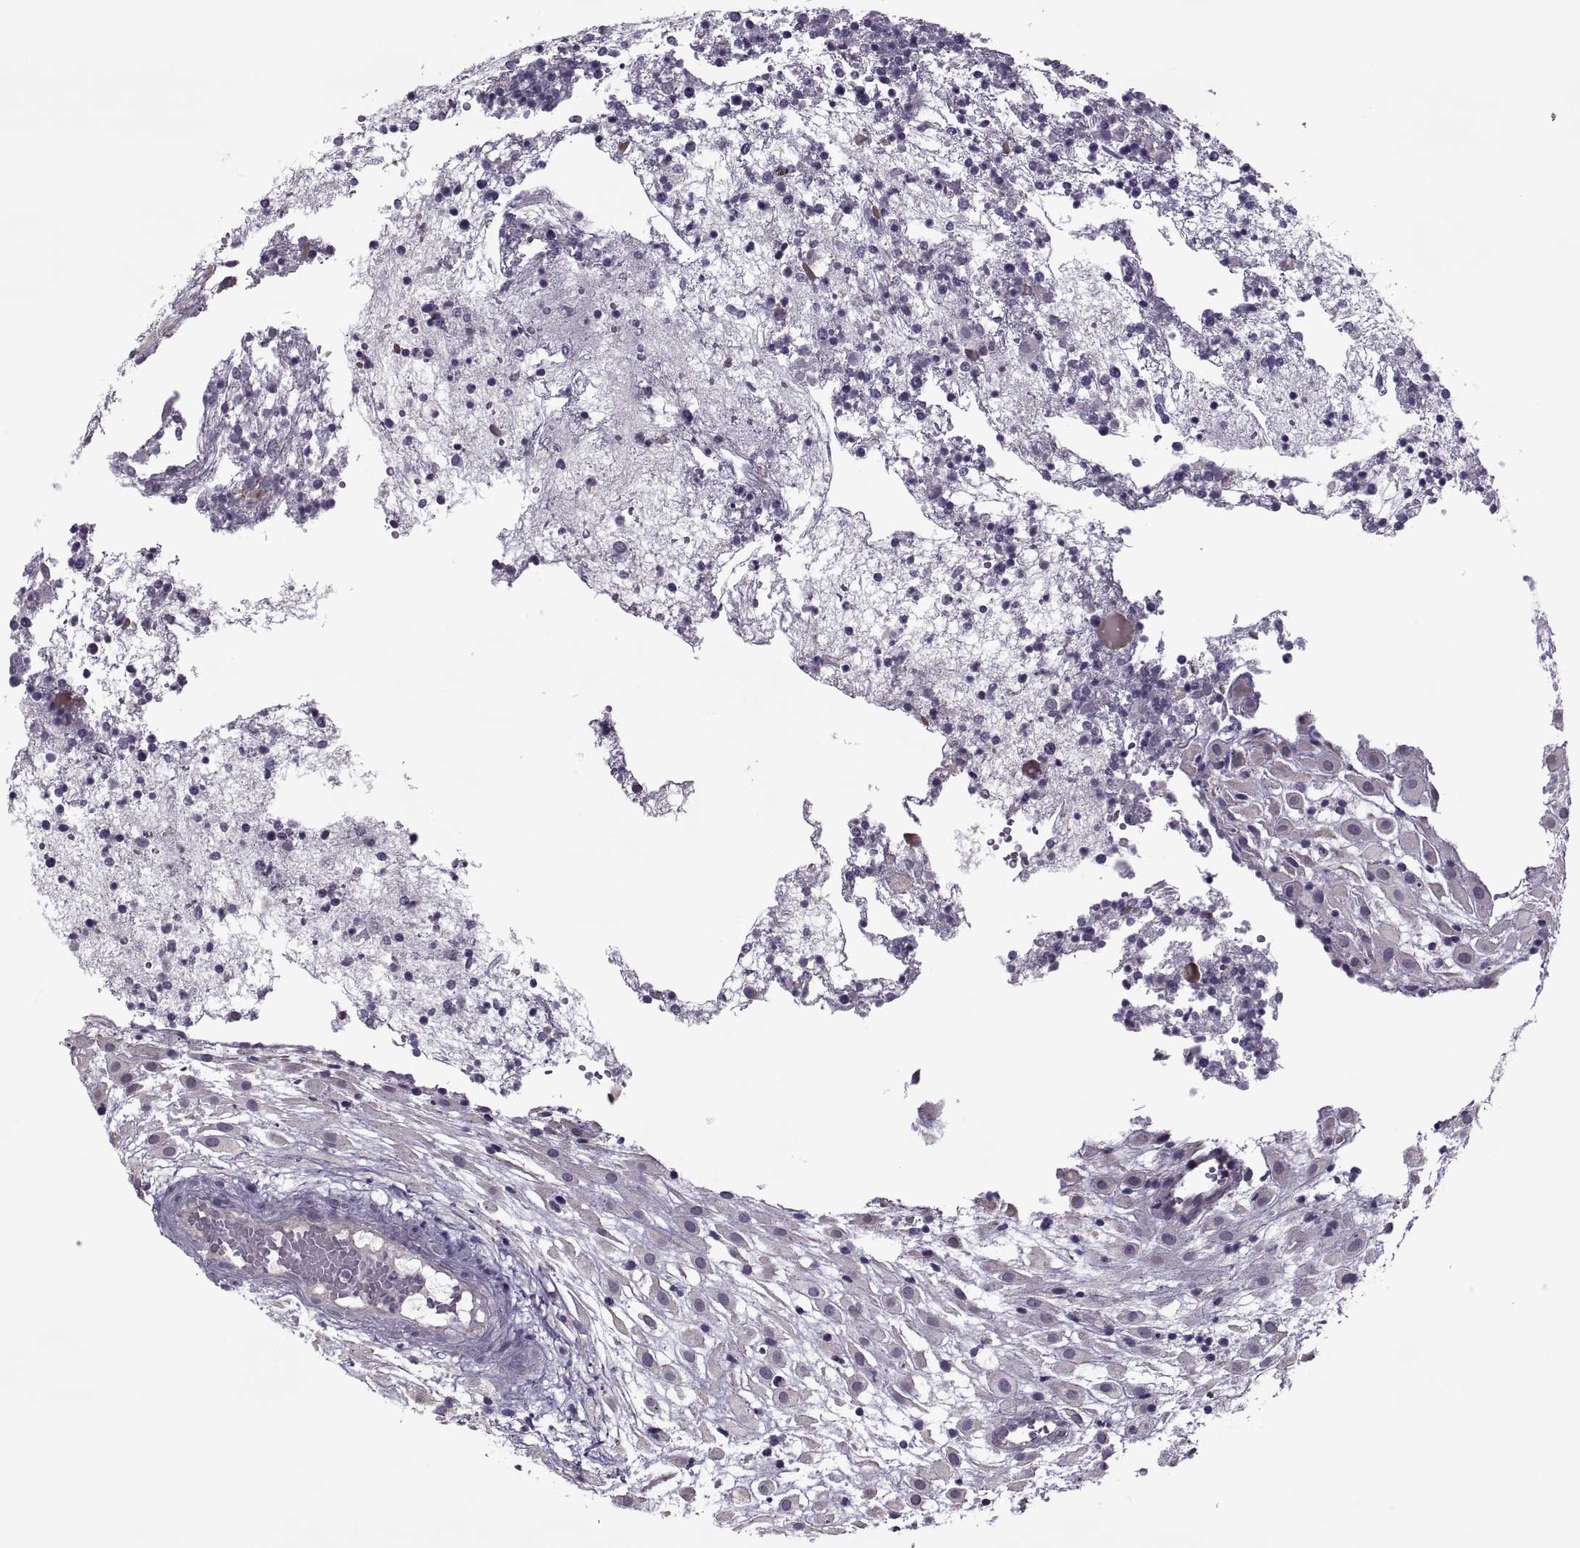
{"staining": {"intensity": "negative", "quantity": "none", "location": "none"}, "tissue": "placenta", "cell_type": "Decidual cells", "image_type": "normal", "snomed": [{"axis": "morphology", "description": "Normal tissue, NOS"}, {"axis": "topography", "description": "Placenta"}], "caption": "The micrograph demonstrates no staining of decidual cells in benign placenta. (DAB (3,3'-diaminobenzidine) IHC visualized using brightfield microscopy, high magnification).", "gene": "ODF3", "patient": {"sex": "female", "age": 24}}